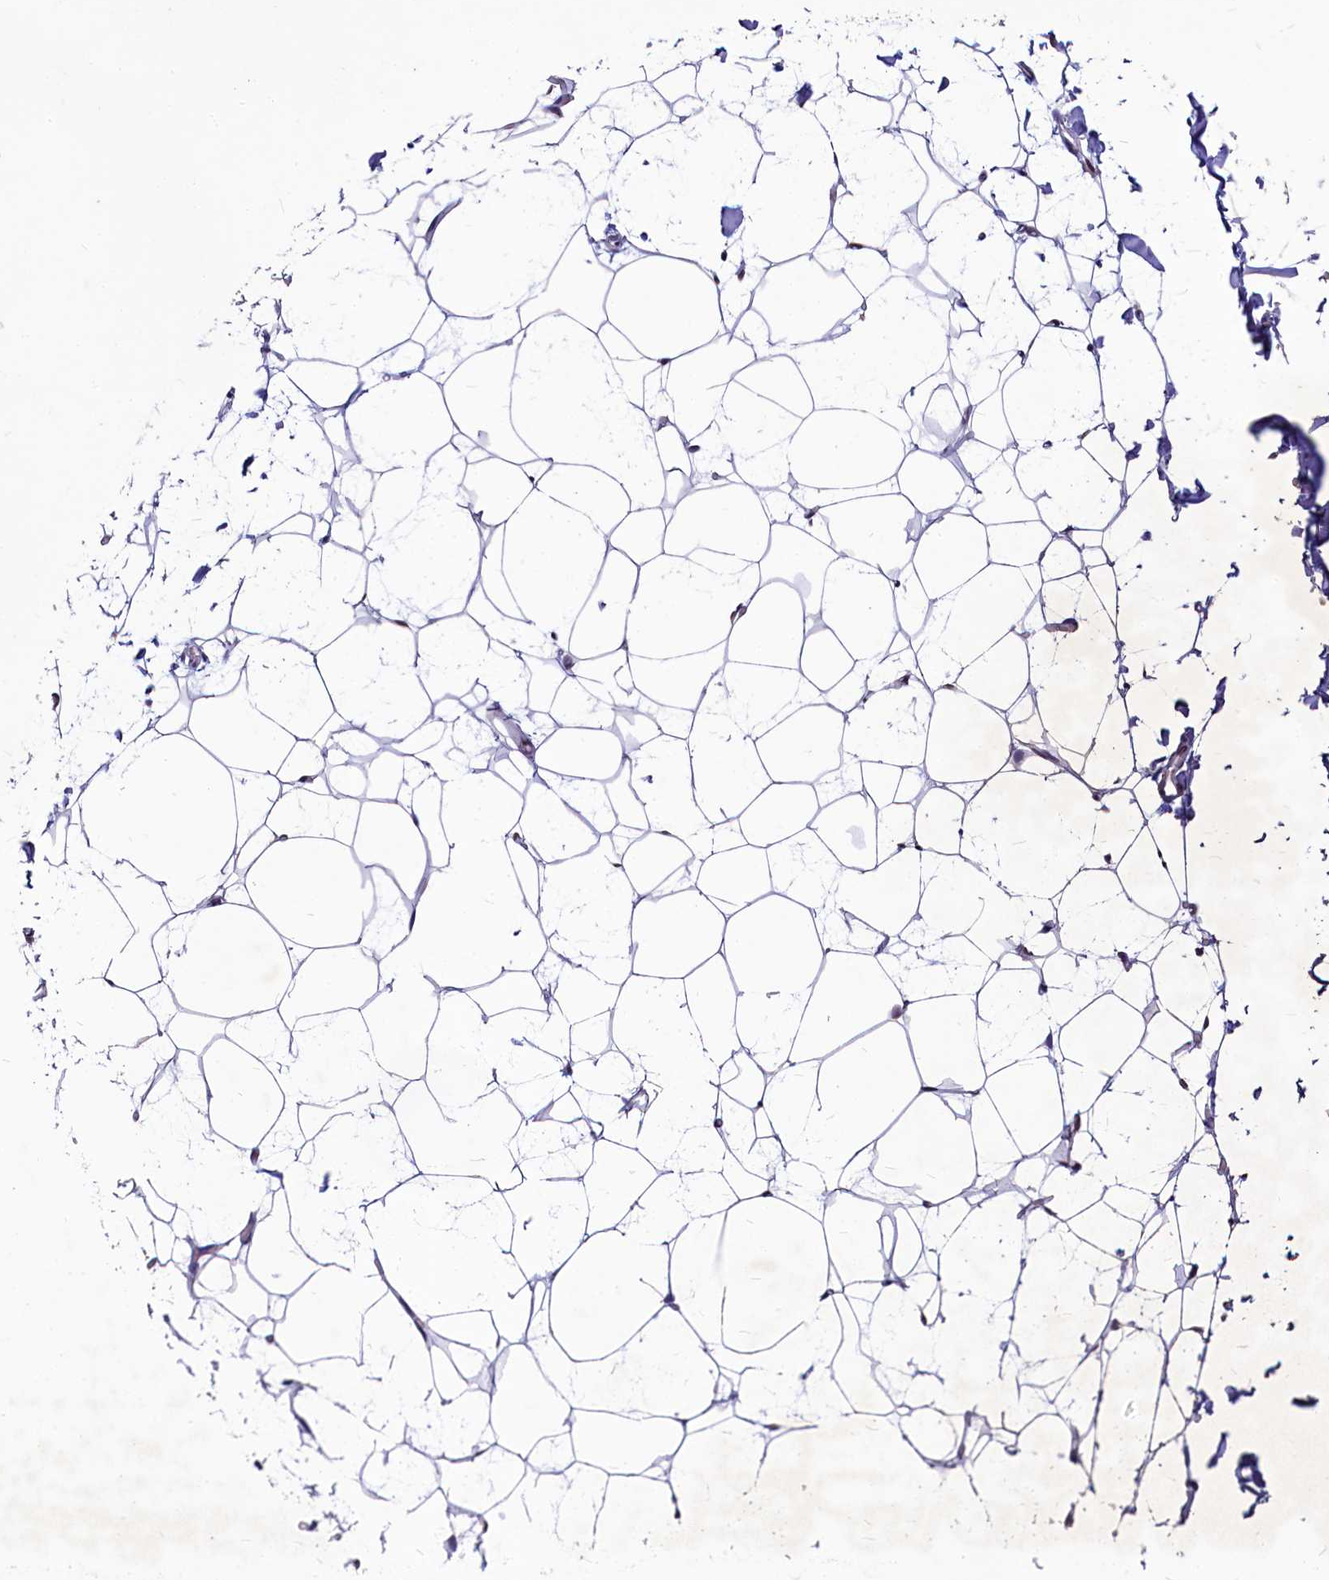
{"staining": {"intensity": "negative", "quantity": "none", "location": "none"}, "tissue": "adipose tissue", "cell_type": "Adipocytes", "image_type": "normal", "snomed": [{"axis": "morphology", "description": "Normal tissue, NOS"}, {"axis": "topography", "description": "Breast"}], "caption": "Normal adipose tissue was stained to show a protein in brown. There is no significant expression in adipocytes. (DAB IHC visualized using brightfield microscopy, high magnification).", "gene": "PARPBP", "patient": {"sex": "female", "age": 23}}